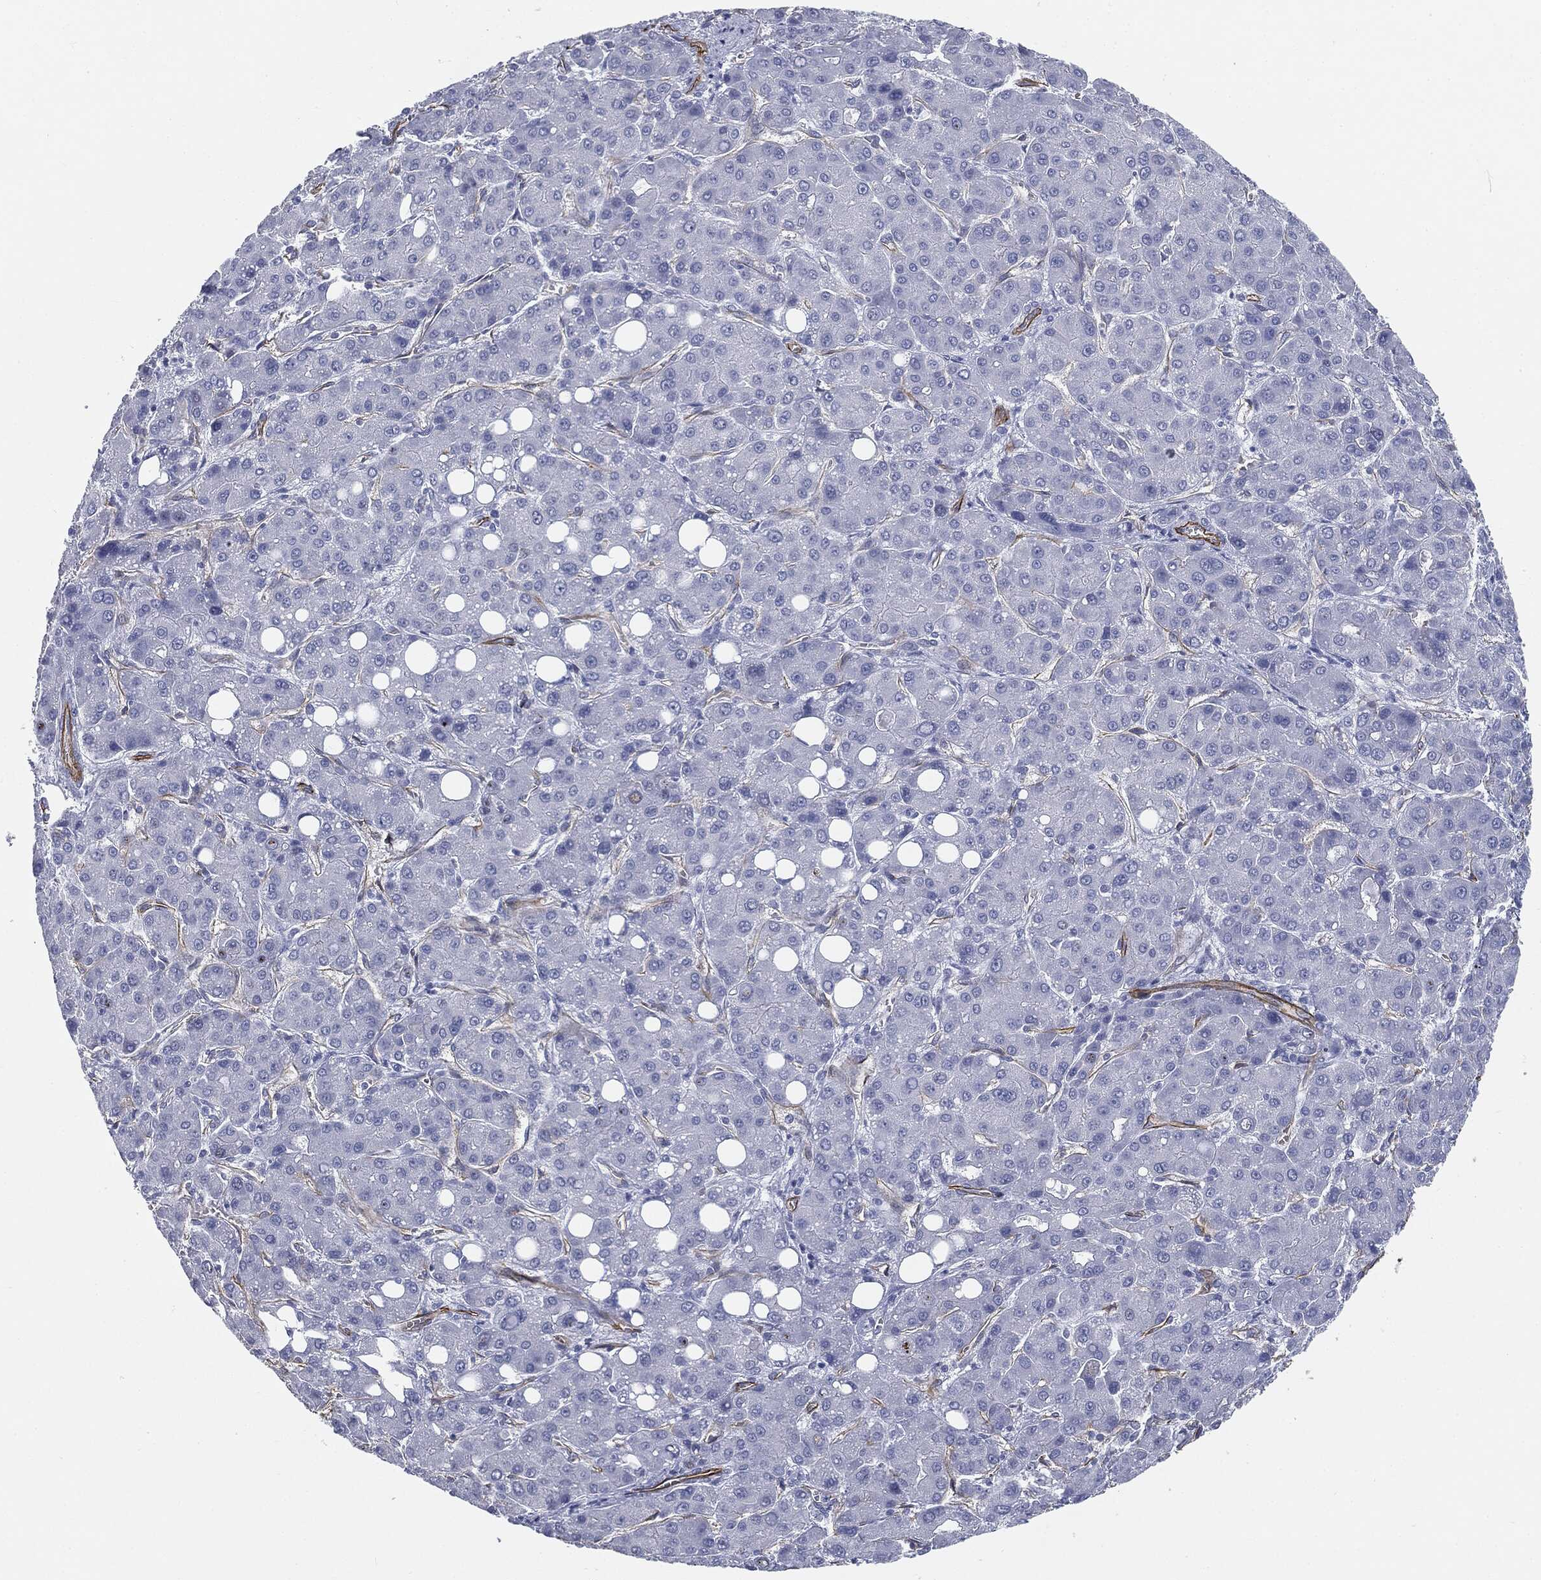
{"staining": {"intensity": "negative", "quantity": "none", "location": "none"}, "tissue": "liver cancer", "cell_type": "Tumor cells", "image_type": "cancer", "snomed": [{"axis": "morphology", "description": "Carcinoma, Hepatocellular, NOS"}, {"axis": "topography", "description": "Liver"}], "caption": "Immunohistochemical staining of human liver hepatocellular carcinoma exhibits no significant expression in tumor cells.", "gene": "MUC5AC", "patient": {"sex": "male", "age": 55}}